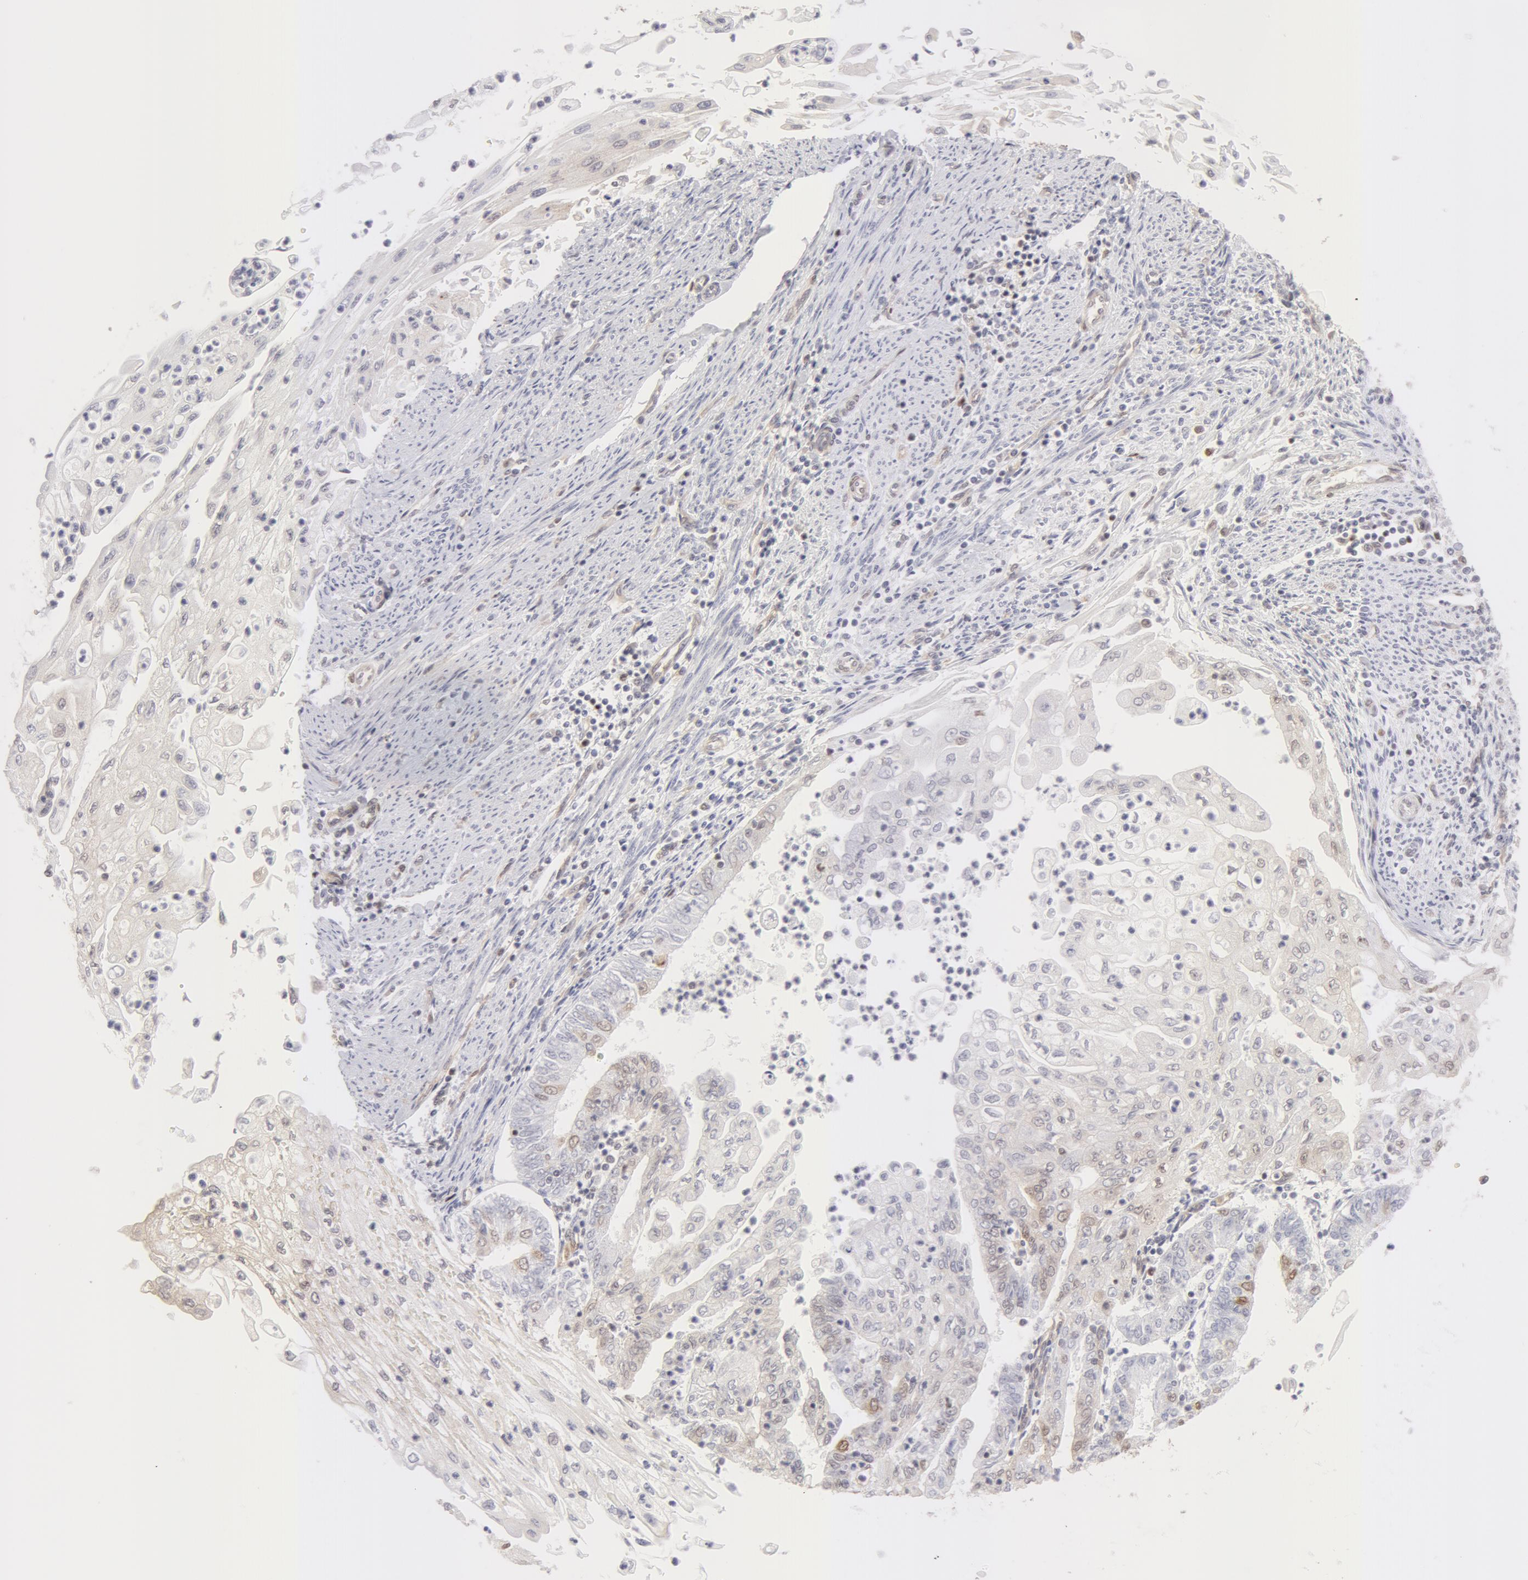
{"staining": {"intensity": "negative", "quantity": "none", "location": "none"}, "tissue": "endometrial cancer", "cell_type": "Tumor cells", "image_type": "cancer", "snomed": [{"axis": "morphology", "description": "Adenocarcinoma, NOS"}, {"axis": "topography", "description": "Endometrium"}], "caption": "High power microscopy histopathology image of an immunohistochemistry (IHC) histopathology image of endometrial cancer (adenocarcinoma), revealing no significant positivity in tumor cells. Nuclei are stained in blue.", "gene": "DDX3Y", "patient": {"sex": "female", "age": 75}}